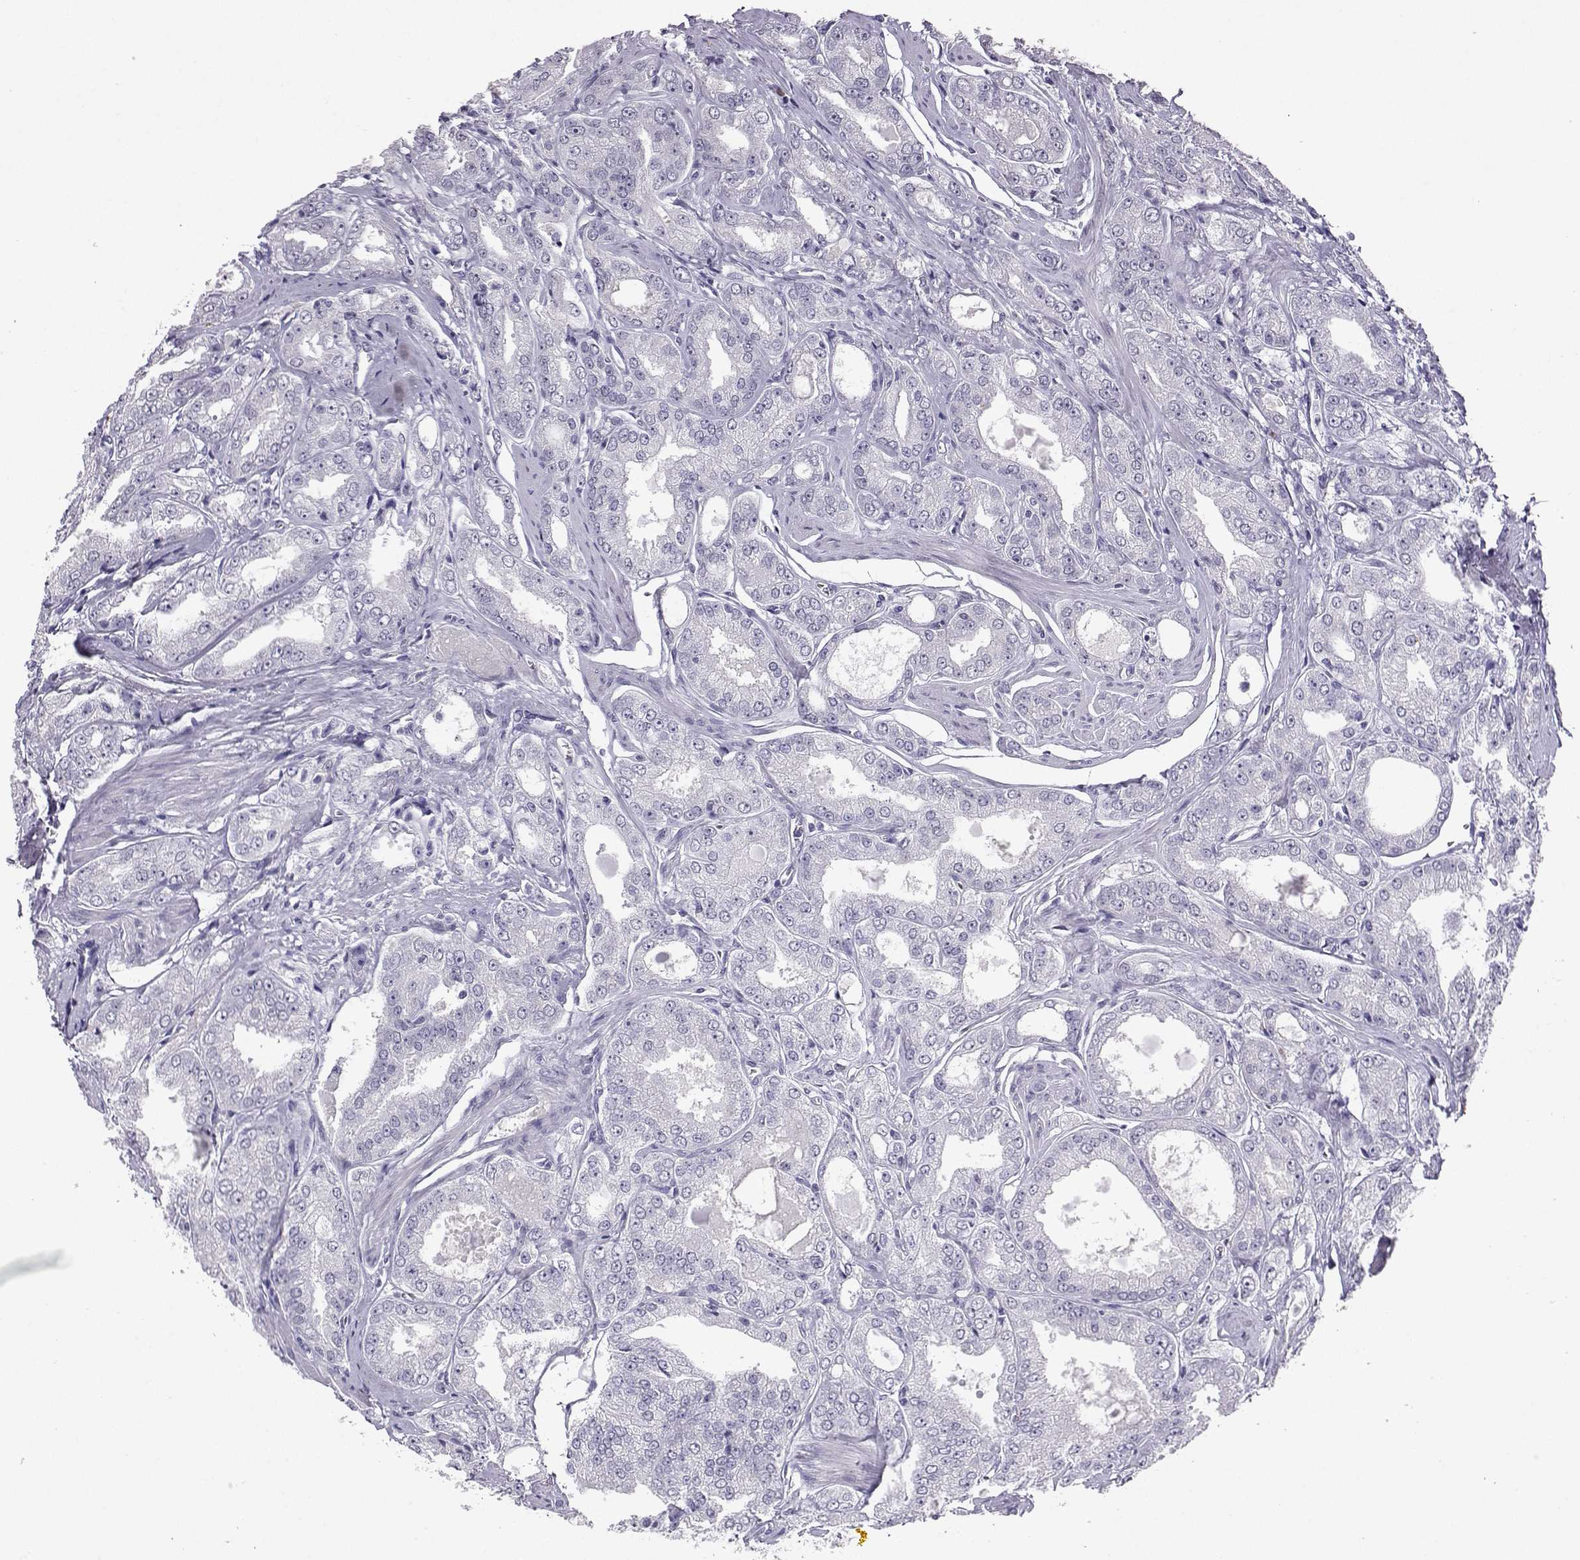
{"staining": {"intensity": "negative", "quantity": "none", "location": "none"}, "tissue": "prostate cancer", "cell_type": "Tumor cells", "image_type": "cancer", "snomed": [{"axis": "morphology", "description": "Adenocarcinoma, NOS"}, {"axis": "morphology", "description": "Adenocarcinoma, High grade"}, {"axis": "topography", "description": "Prostate"}], "caption": "The image displays no staining of tumor cells in prostate cancer (adenocarcinoma).", "gene": "TBR1", "patient": {"sex": "male", "age": 70}}